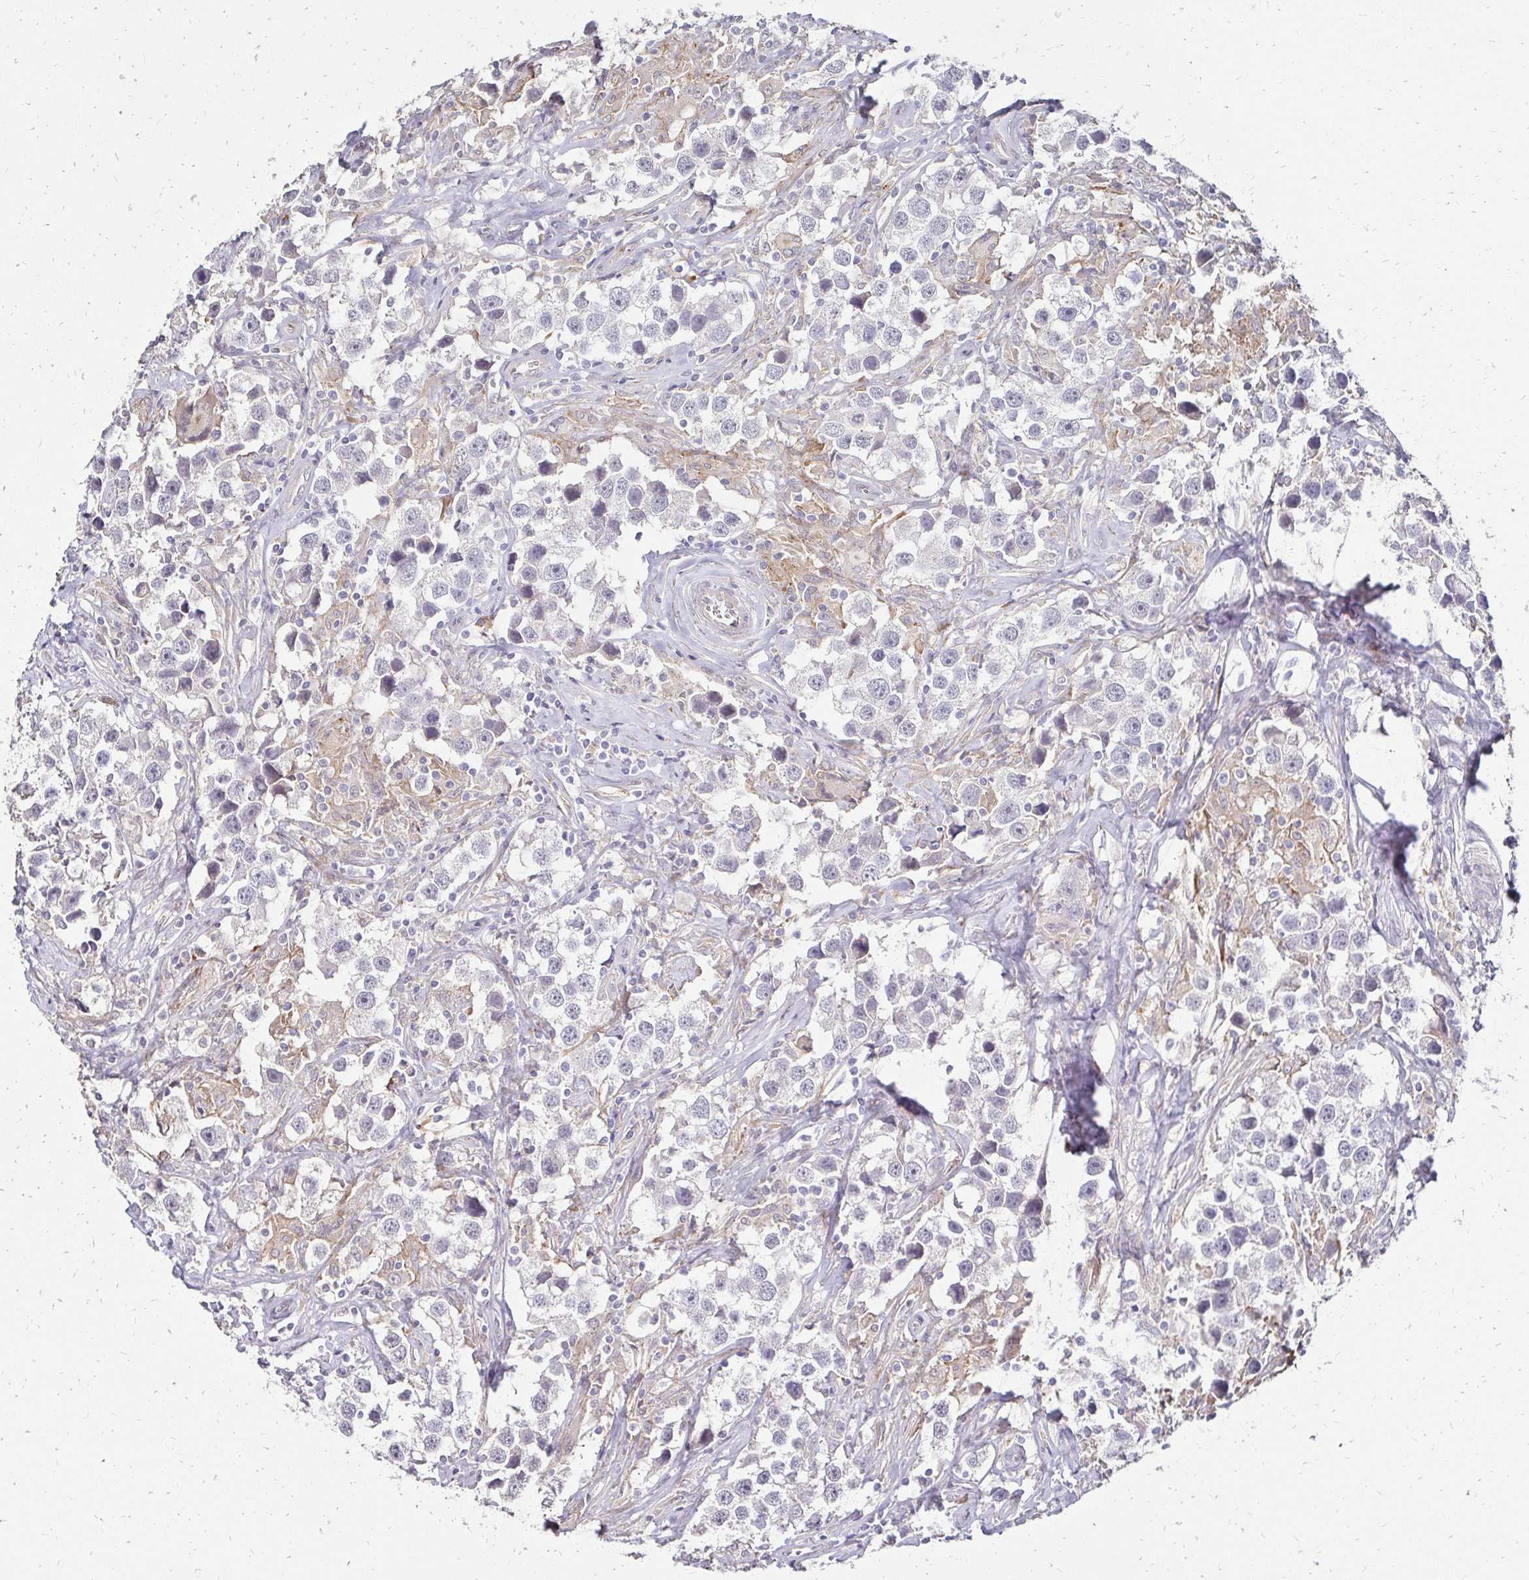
{"staining": {"intensity": "negative", "quantity": "none", "location": "none"}, "tissue": "testis cancer", "cell_type": "Tumor cells", "image_type": "cancer", "snomed": [{"axis": "morphology", "description": "Seminoma, NOS"}, {"axis": "topography", "description": "Testis"}], "caption": "The immunohistochemistry histopathology image has no significant expression in tumor cells of testis cancer (seminoma) tissue.", "gene": "PRIMA1", "patient": {"sex": "male", "age": 49}}